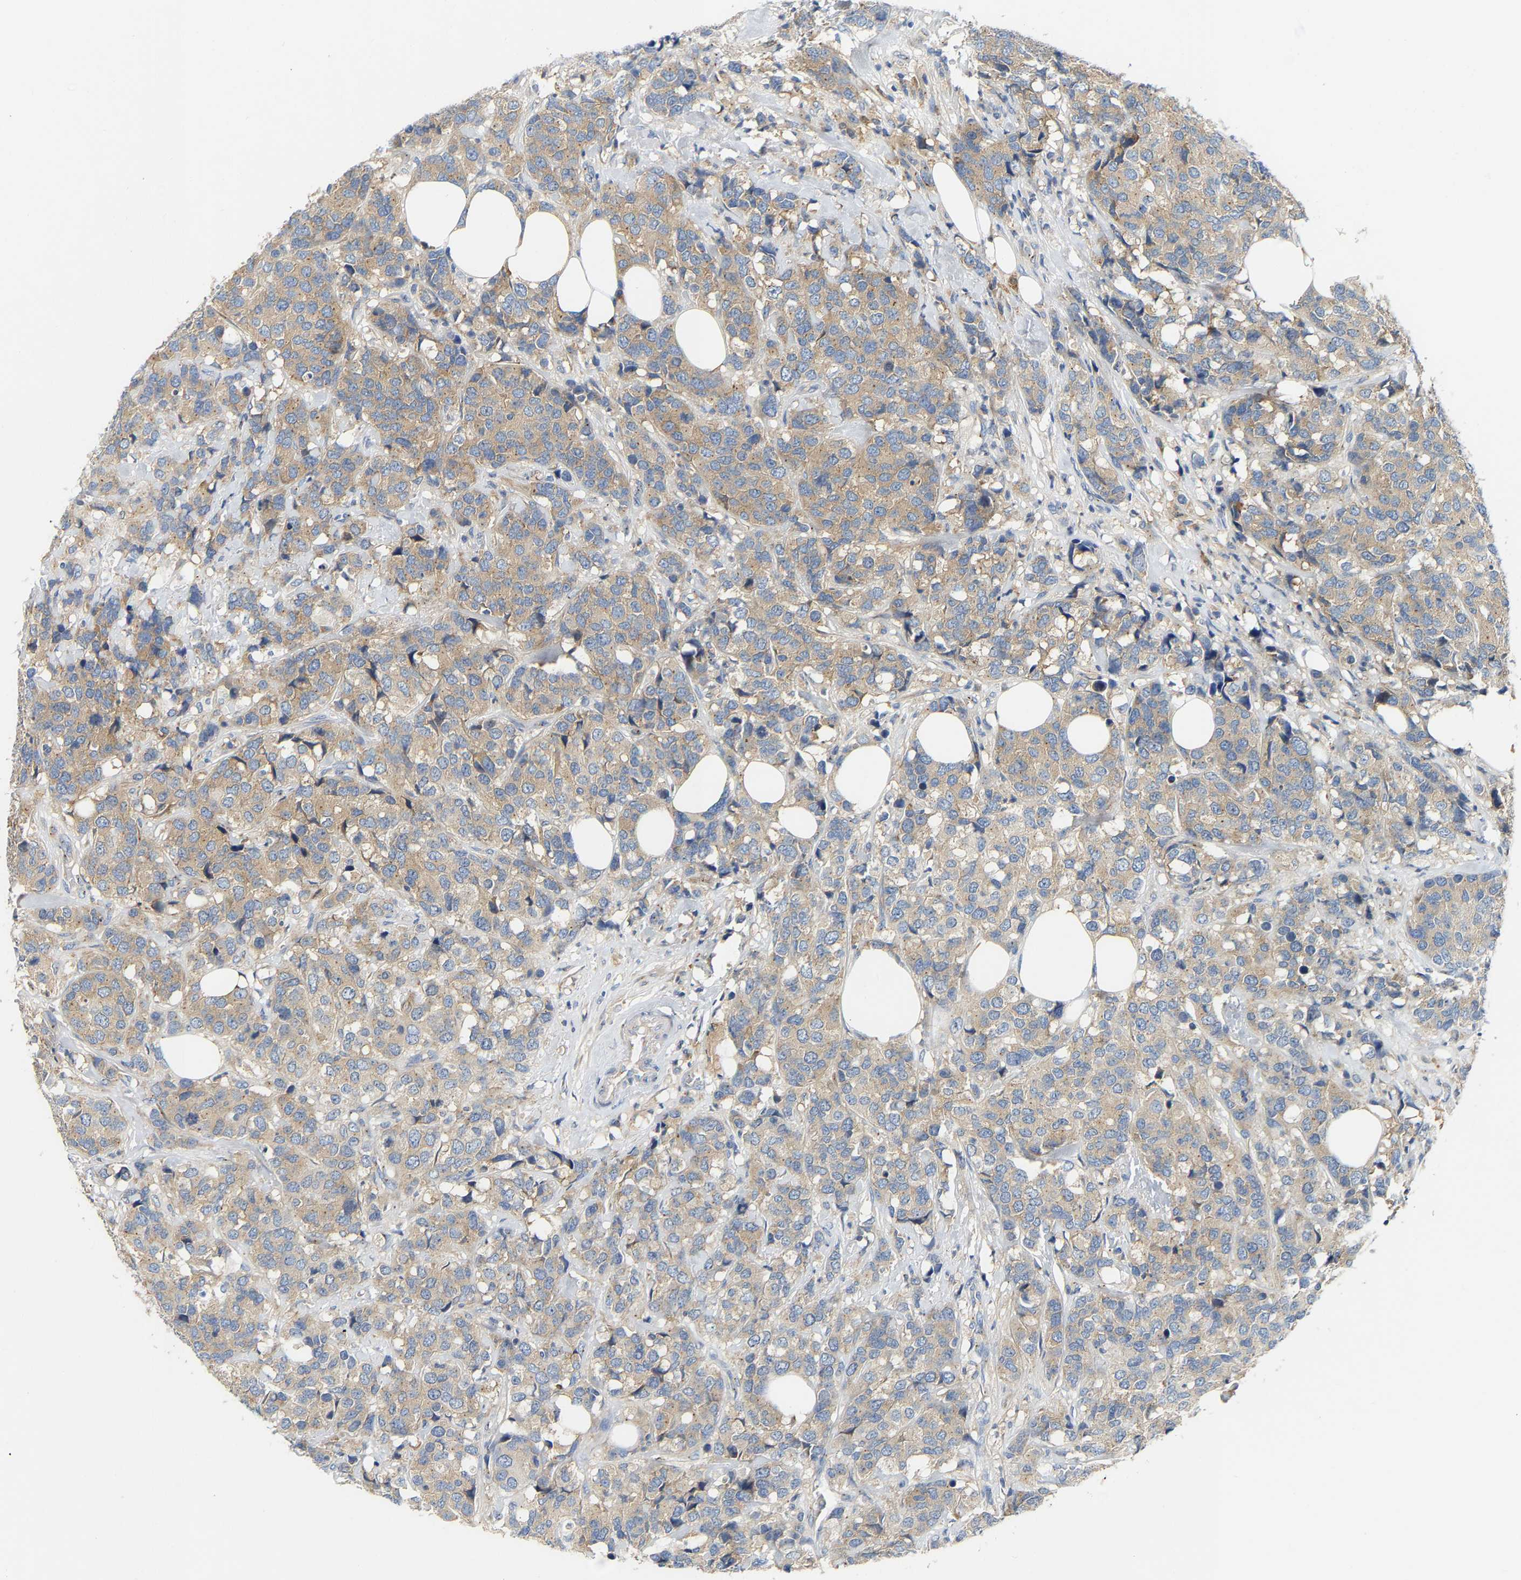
{"staining": {"intensity": "moderate", "quantity": ">75%", "location": "cytoplasmic/membranous"}, "tissue": "breast cancer", "cell_type": "Tumor cells", "image_type": "cancer", "snomed": [{"axis": "morphology", "description": "Lobular carcinoma"}, {"axis": "topography", "description": "Breast"}], "caption": "A photomicrograph of human breast cancer stained for a protein shows moderate cytoplasmic/membranous brown staining in tumor cells.", "gene": "PCNT", "patient": {"sex": "female", "age": 59}}